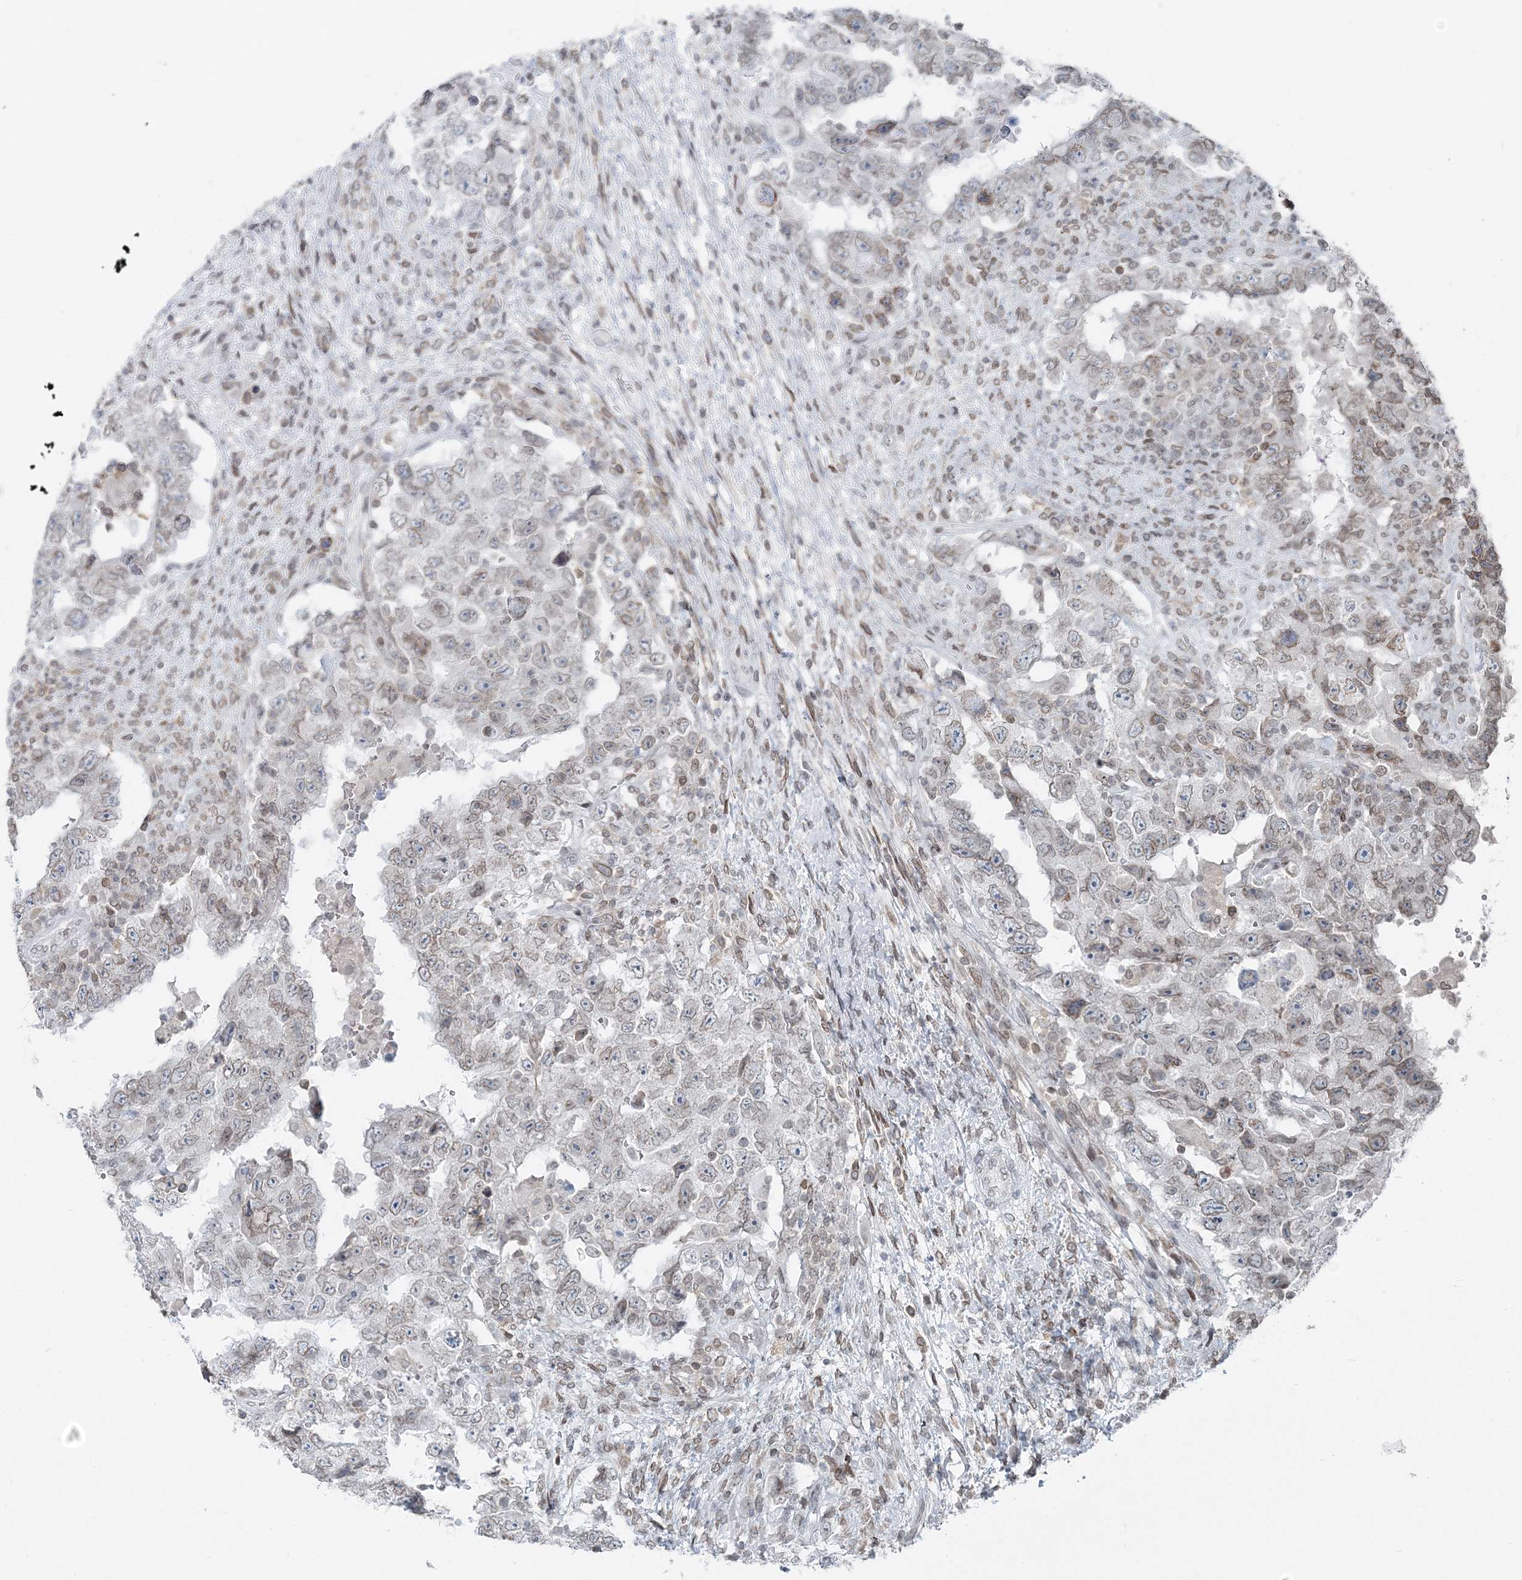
{"staining": {"intensity": "weak", "quantity": "25%-75%", "location": "cytoplasmic/membranous,nuclear"}, "tissue": "testis cancer", "cell_type": "Tumor cells", "image_type": "cancer", "snomed": [{"axis": "morphology", "description": "Carcinoma, Embryonal, NOS"}, {"axis": "topography", "description": "Testis"}], "caption": "Immunohistochemistry (DAB (3,3'-diaminobenzidine)) staining of testis cancer exhibits weak cytoplasmic/membranous and nuclear protein staining in approximately 25%-75% of tumor cells.", "gene": "GJD4", "patient": {"sex": "male", "age": 26}}